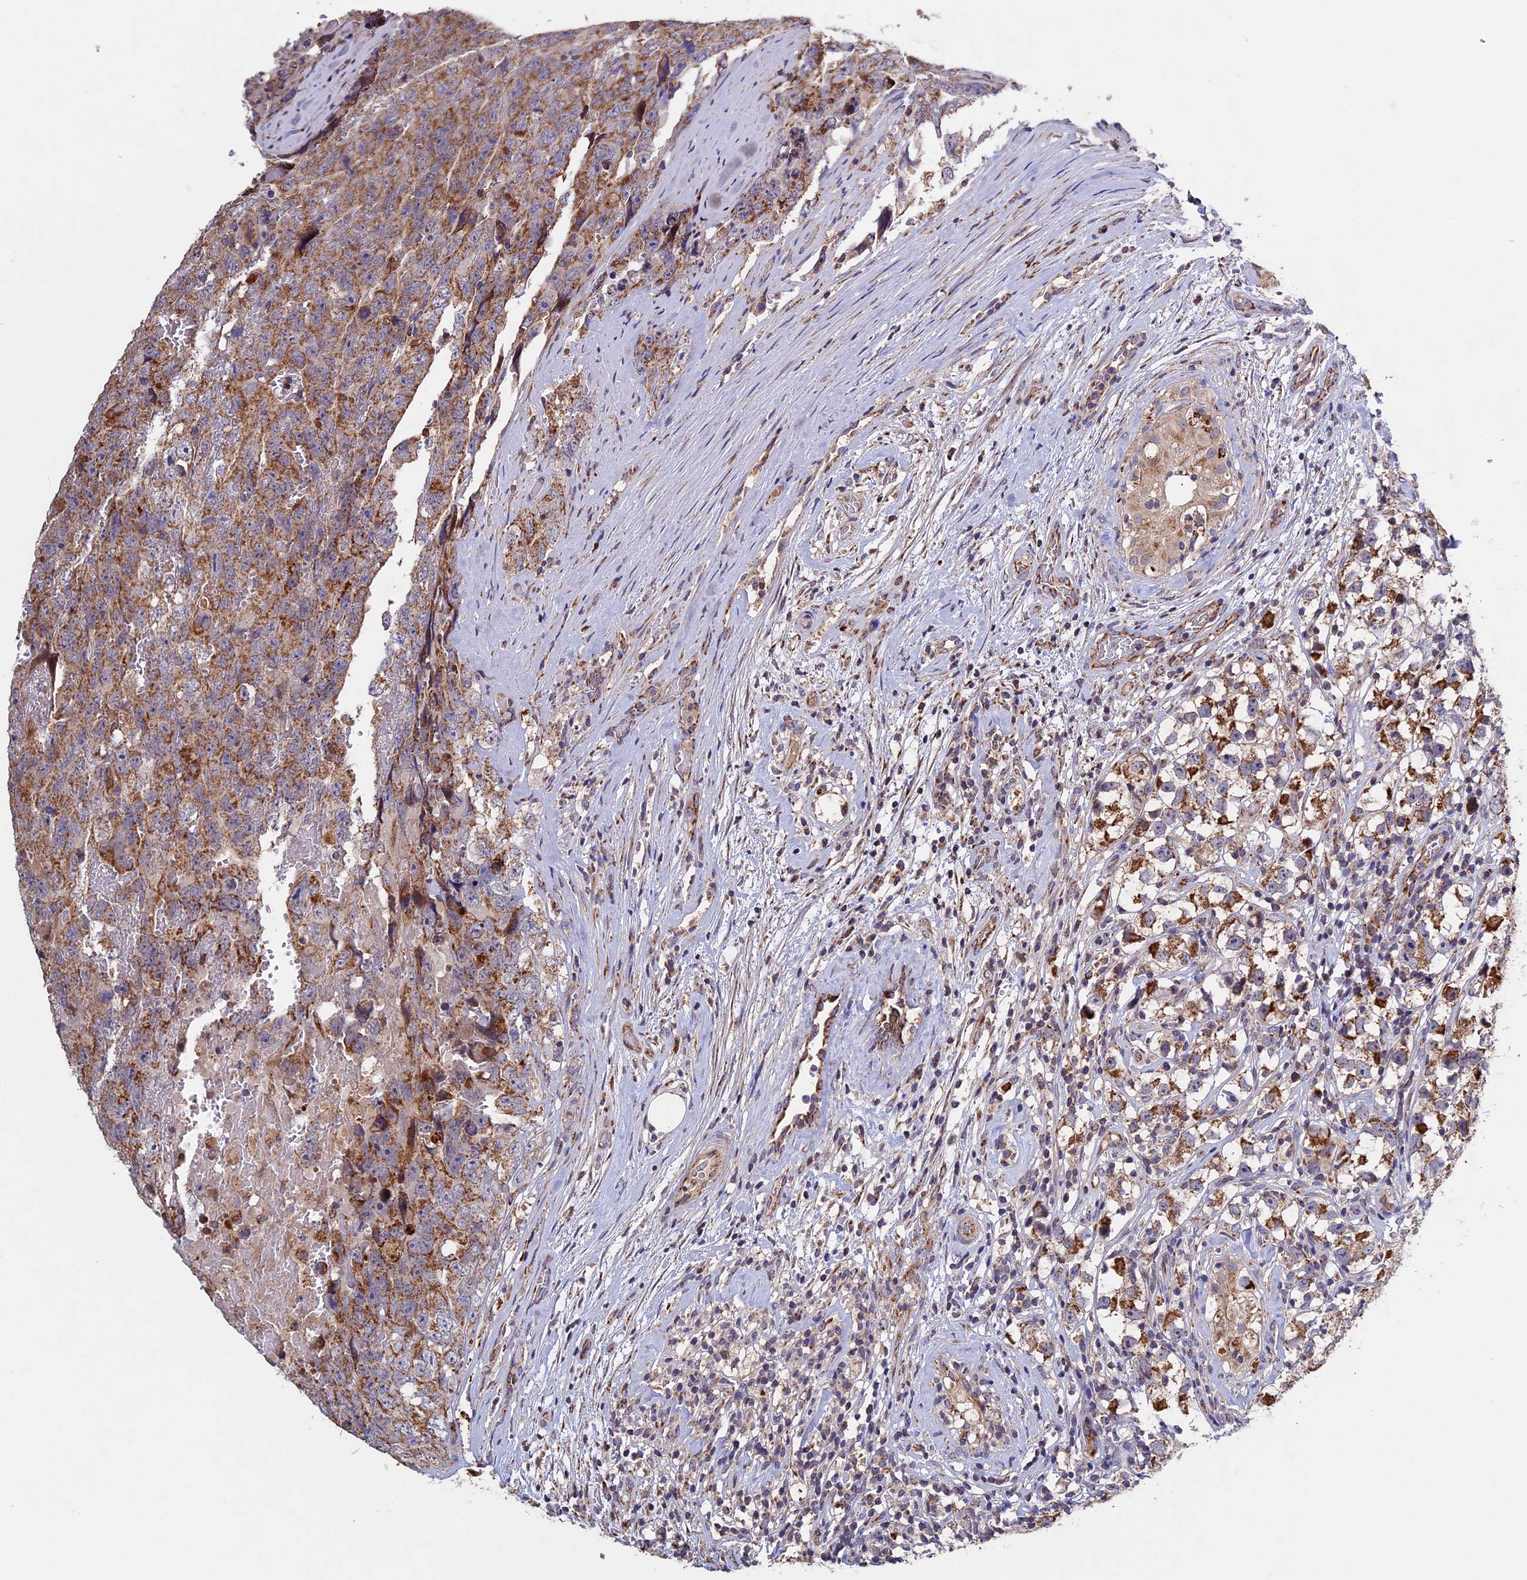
{"staining": {"intensity": "moderate", "quantity": ">75%", "location": "cytoplasmic/membranous"}, "tissue": "testis cancer", "cell_type": "Tumor cells", "image_type": "cancer", "snomed": [{"axis": "morphology", "description": "Carcinoma, Embryonal, NOS"}, {"axis": "topography", "description": "Testis"}], "caption": "An image of human testis embryonal carcinoma stained for a protein exhibits moderate cytoplasmic/membranous brown staining in tumor cells.", "gene": "RNF17", "patient": {"sex": "male", "age": 45}}